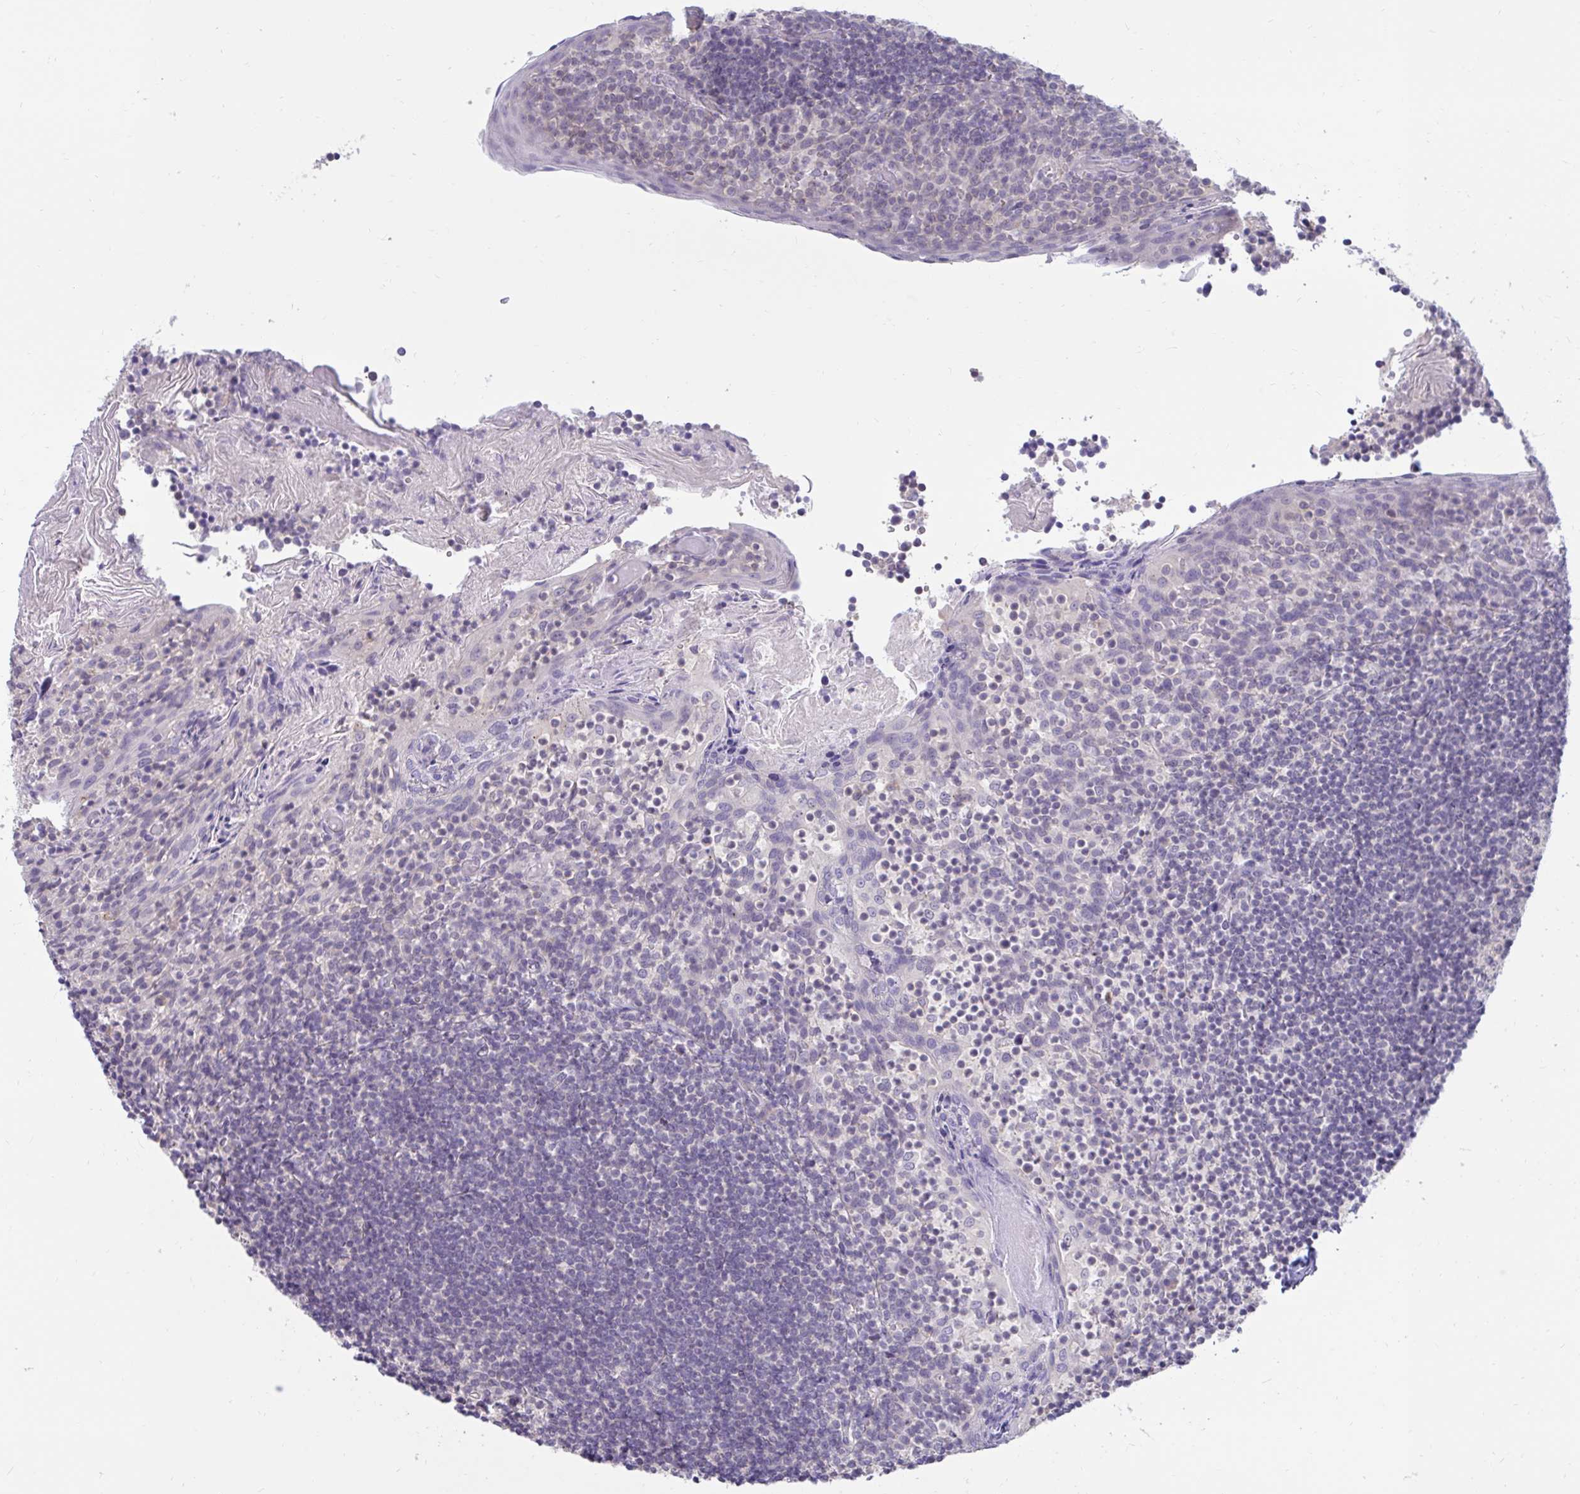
{"staining": {"intensity": "negative", "quantity": "none", "location": "none"}, "tissue": "tonsil", "cell_type": "Germinal center cells", "image_type": "normal", "snomed": [{"axis": "morphology", "description": "Normal tissue, NOS"}, {"axis": "topography", "description": "Tonsil"}], "caption": "Germinal center cells show no significant protein staining in benign tonsil. Nuclei are stained in blue.", "gene": "ARPP19", "patient": {"sex": "female", "age": 10}}